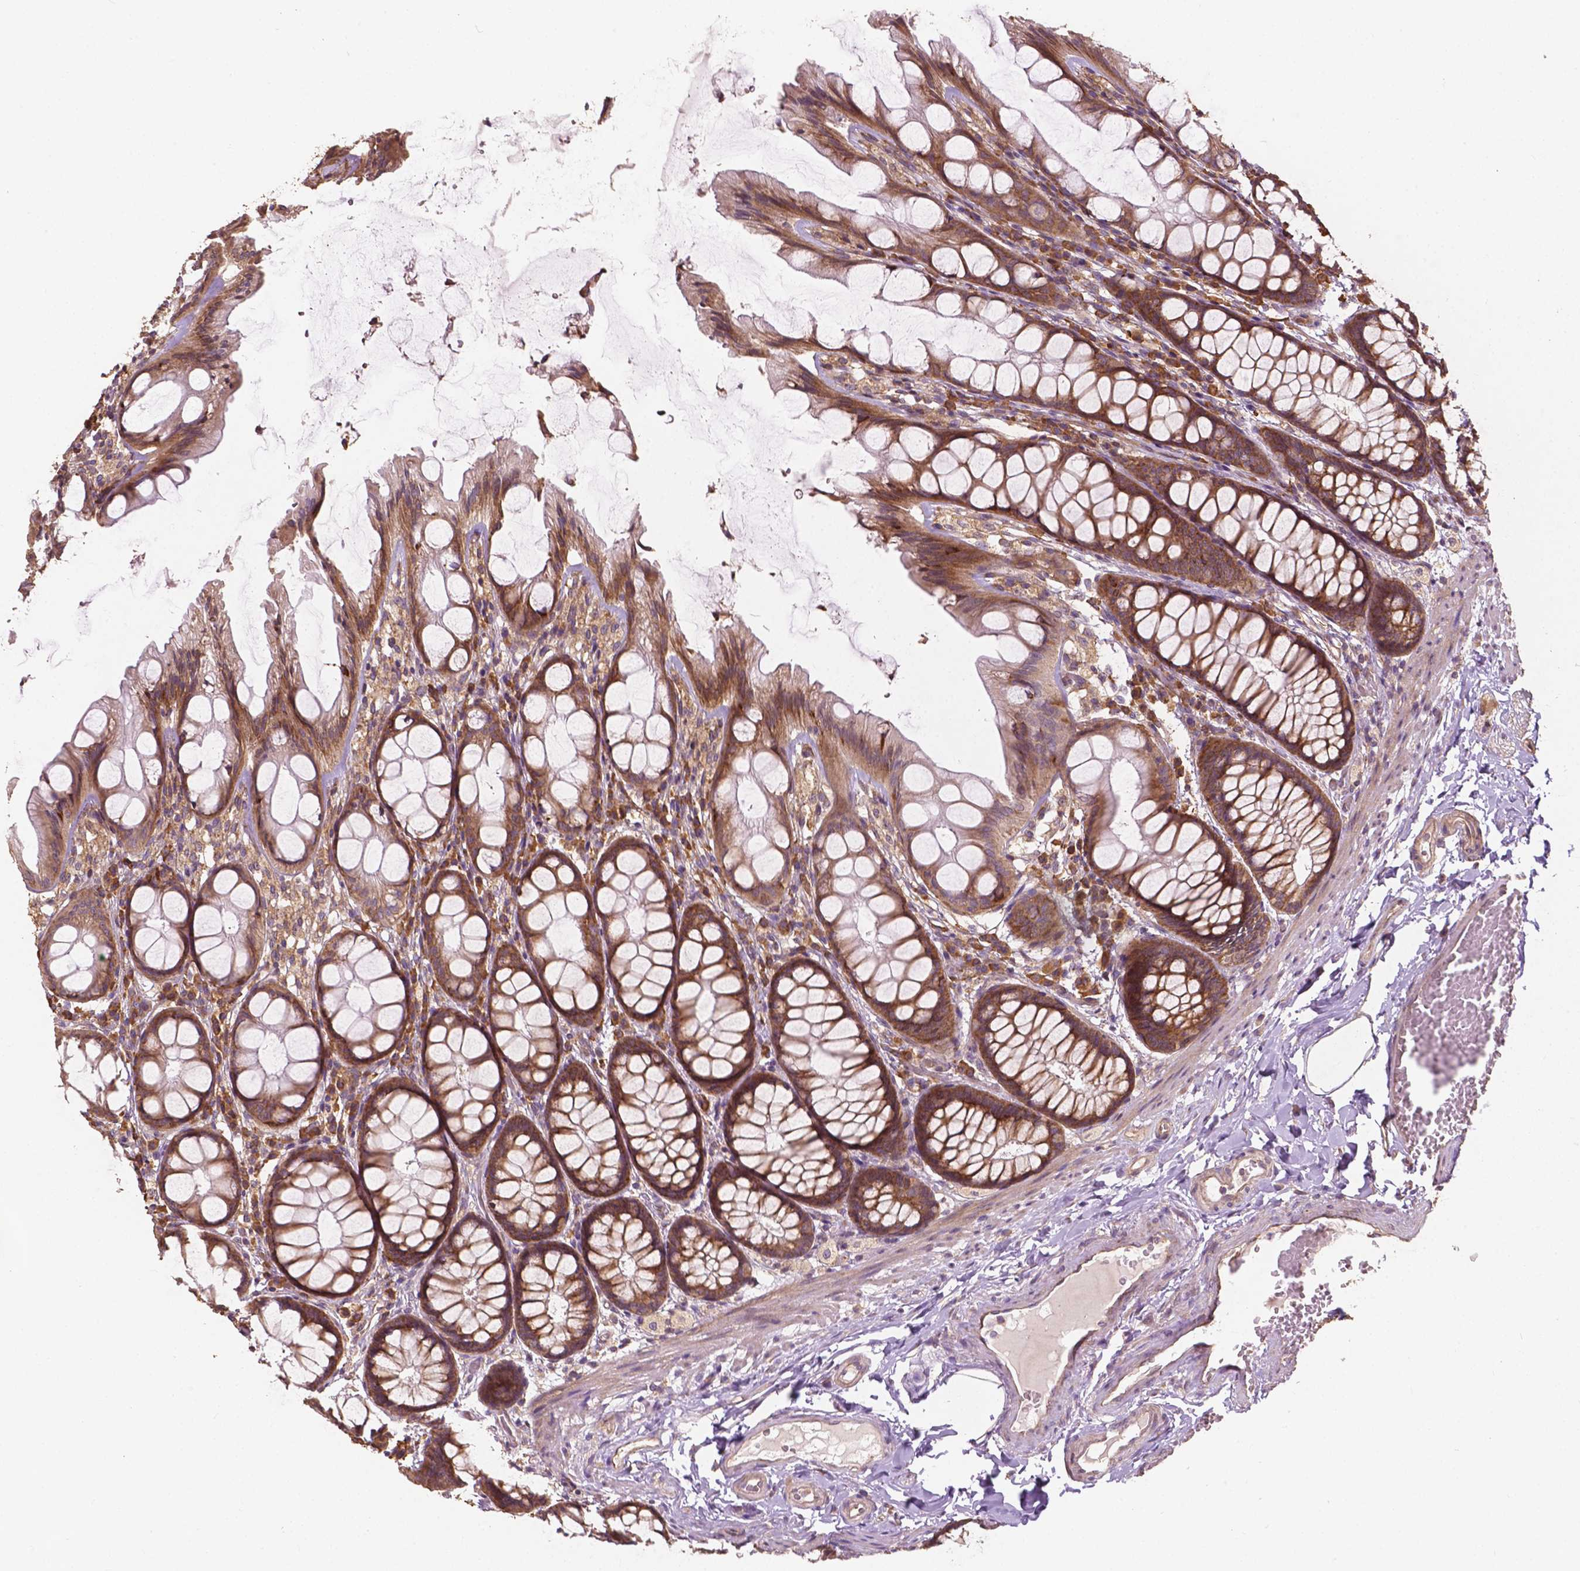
{"staining": {"intensity": "moderate", "quantity": "25%-75%", "location": "cytoplasmic/membranous"}, "tissue": "colon", "cell_type": "Endothelial cells", "image_type": "normal", "snomed": [{"axis": "morphology", "description": "Normal tissue, NOS"}, {"axis": "topography", "description": "Colon"}], "caption": "This is a micrograph of IHC staining of unremarkable colon, which shows moderate positivity in the cytoplasmic/membranous of endothelial cells.", "gene": "G3BP1", "patient": {"sex": "male", "age": 47}}